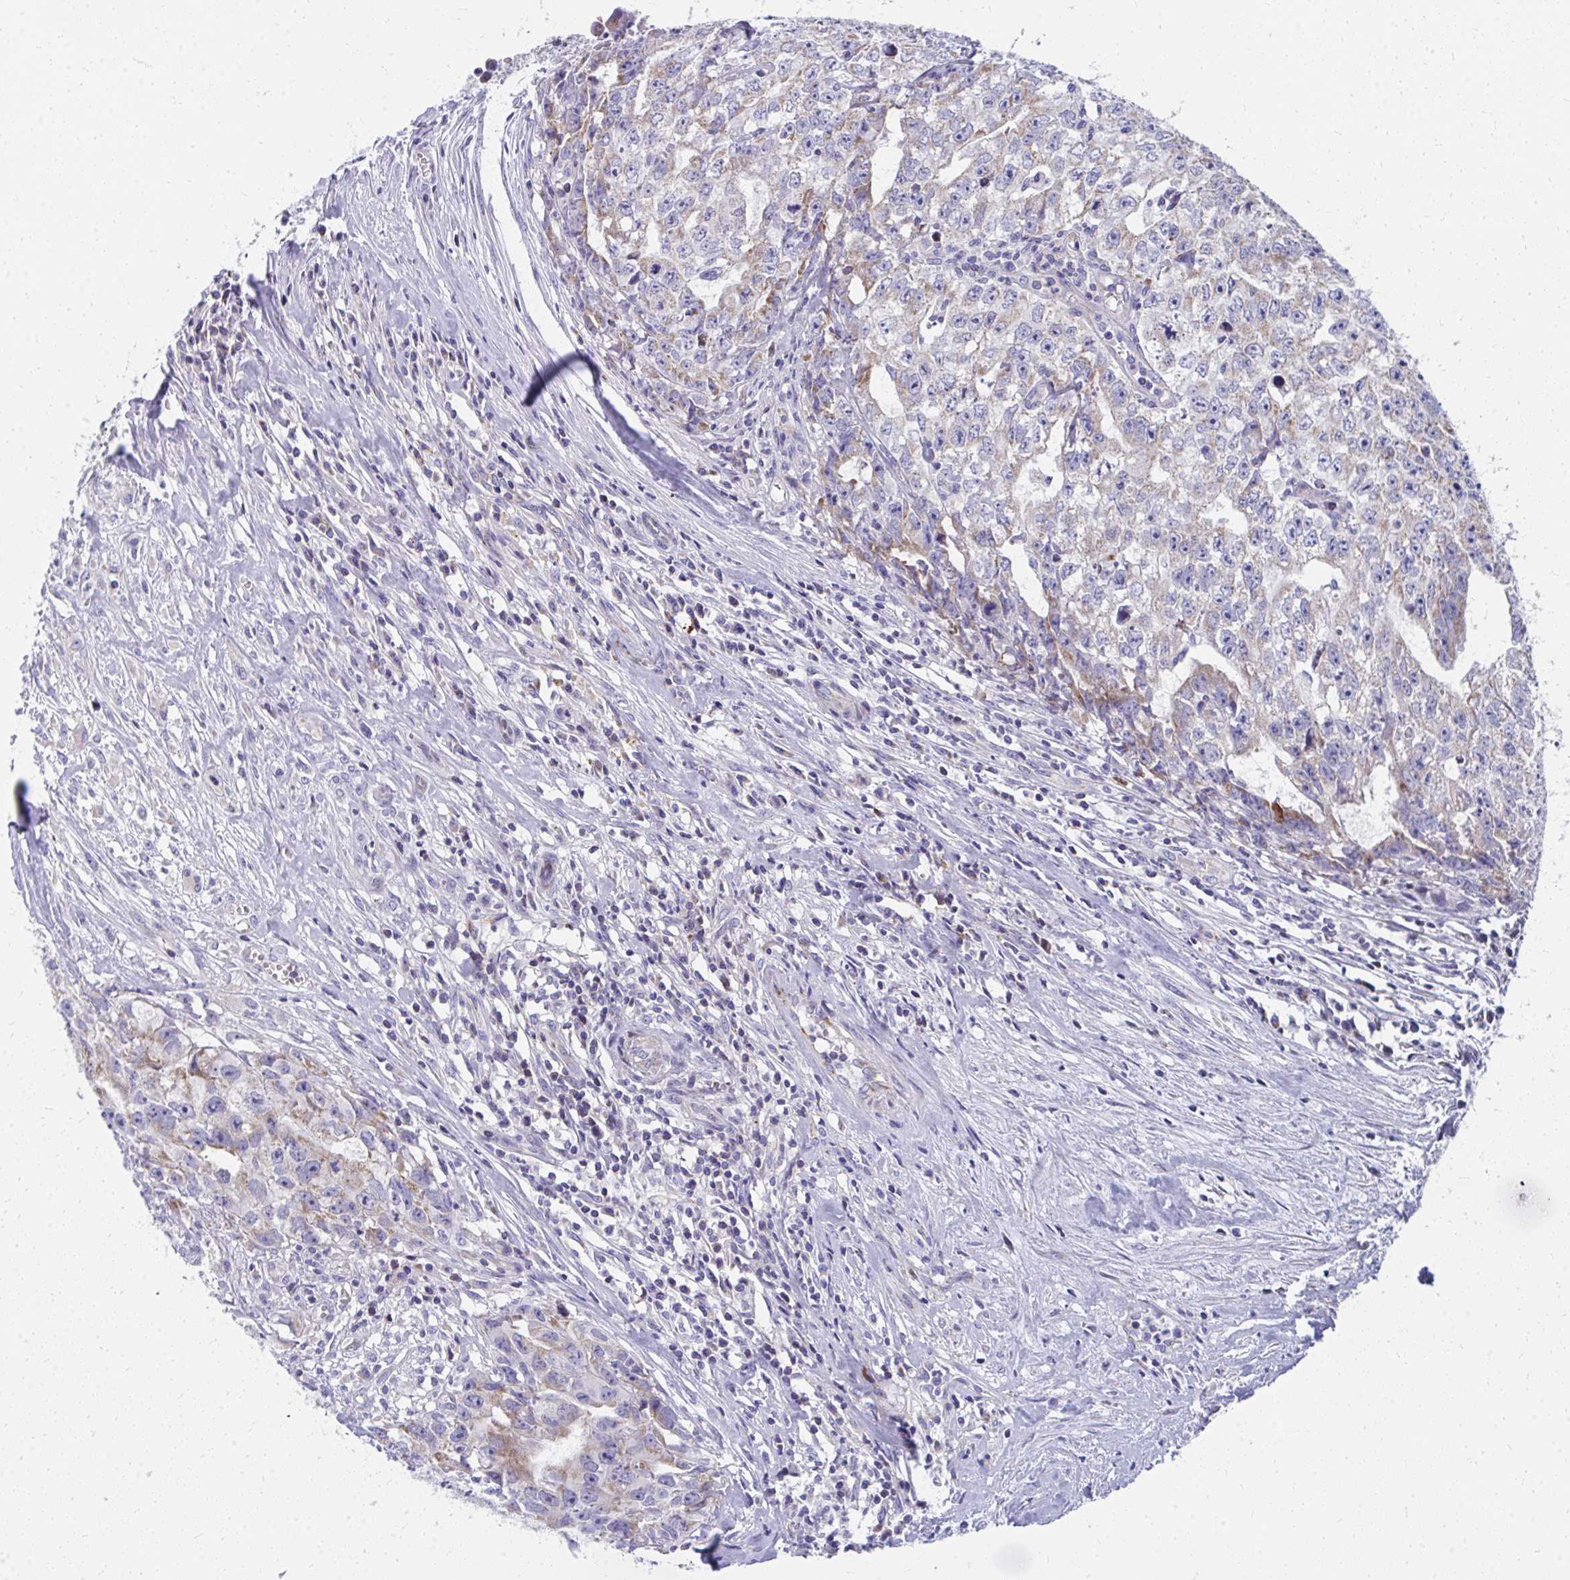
{"staining": {"intensity": "weak", "quantity": ">75%", "location": "cytoplasmic/membranous"}, "tissue": "testis cancer", "cell_type": "Tumor cells", "image_type": "cancer", "snomed": [{"axis": "morphology", "description": "Carcinoma, Embryonal, NOS"}, {"axis": "morphology", "description": "Teratoma, malignant, NOS"}, {"axis": "topography", "description": "Testis"}], "caption": "Immunohistochemical staining of testis cancer exhibits low levels of weak cytoplasmic/membranous positivity in approximately >75% of tumor cells. Using DAB (3,3'-diaminobenzidine) (brown) and hematoxylin (blue) stains, captured at high magnification using brightfield microscopy.", "gene": "IL37", "patient": {"sex": "male", "age": 24}}